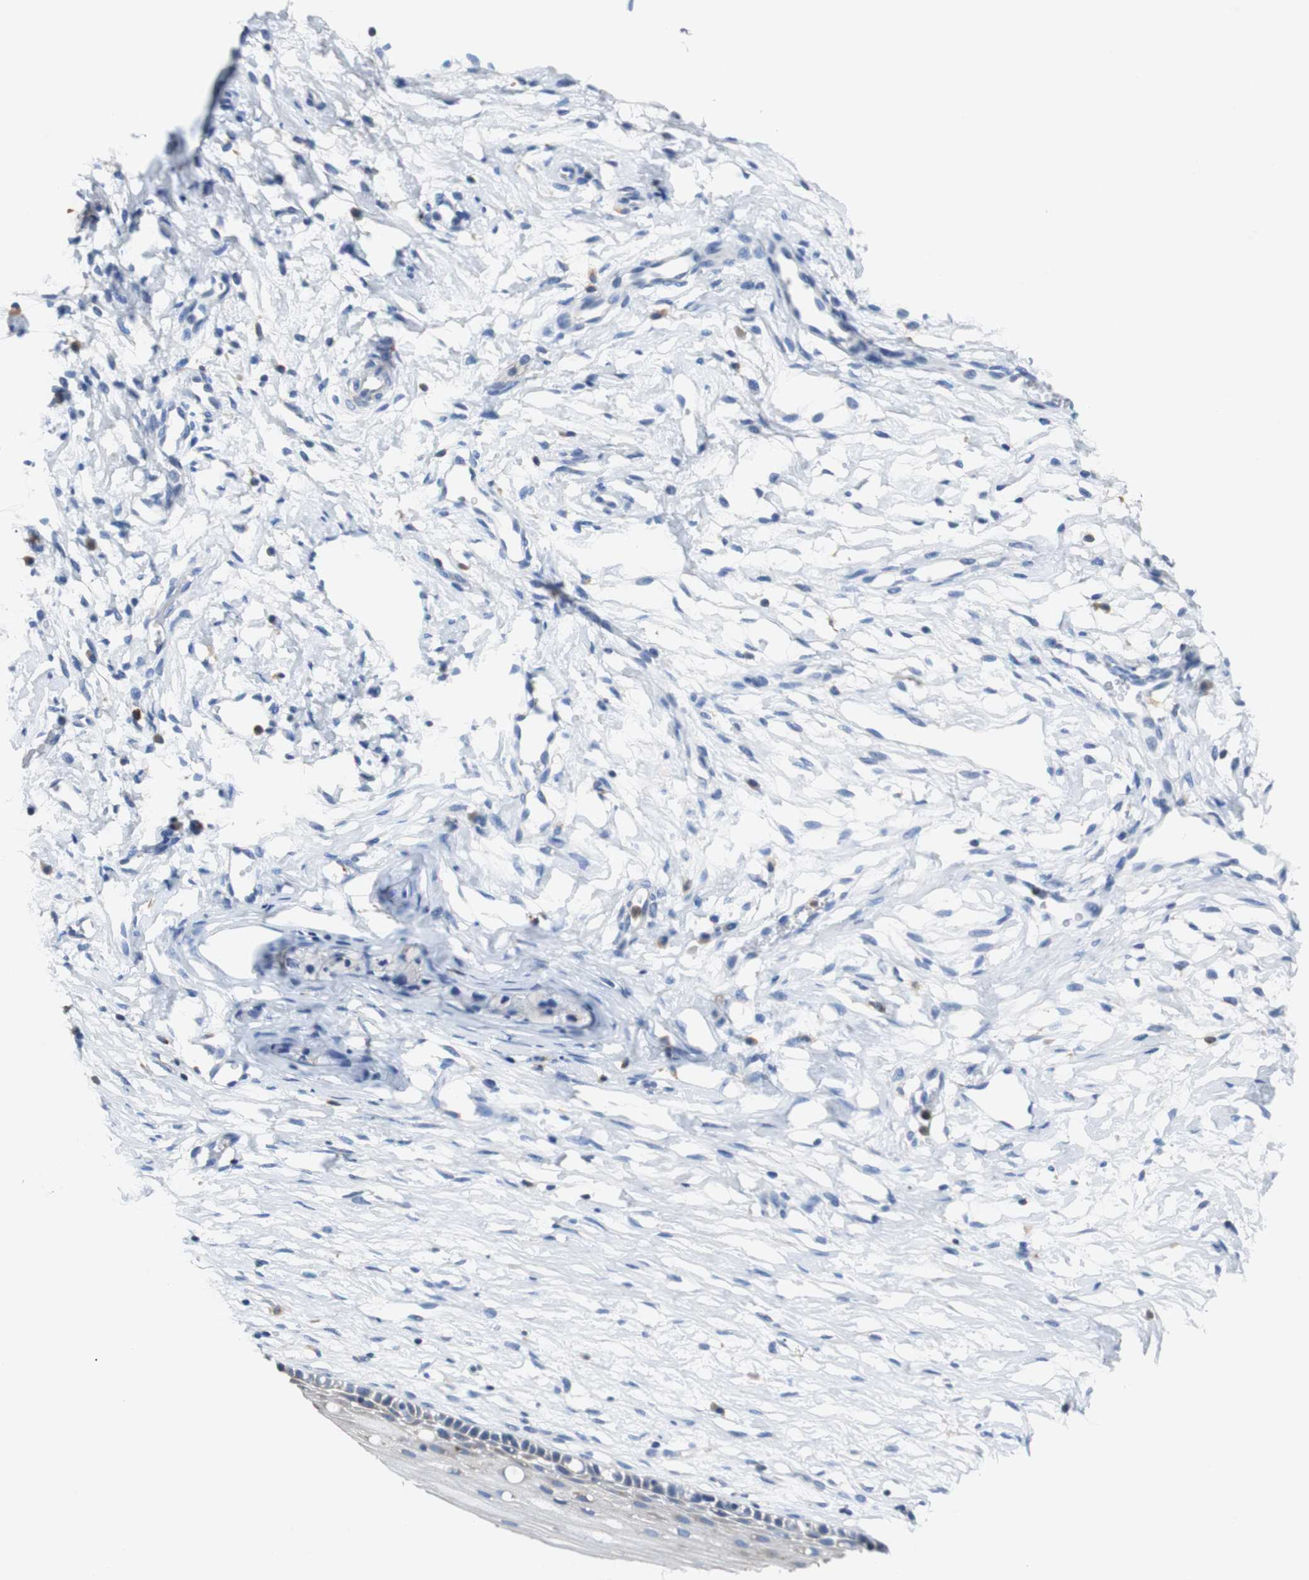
{"staining": {"intensity": "moderate", "quantity": ">75%", "location": "cytoplasmic/membranous"}, "tissue": "cervix", "cell_type": "Glandular cells", "image_type": "normal", "snomed": [{"axis": "morphology", "description": "Normal tissue, NOS"}, {"axis": "topography", "description": "Cervix"}], "caption": "A medium amount of moderate cytoplasmic/membranous staining is present in about >75% of glandular cells in normal cervix. (DAB = brown stain, brightfield microscopy at high magnification).", "gene": "VAMP8", "patient": {"sex": "female", "age": 46}}